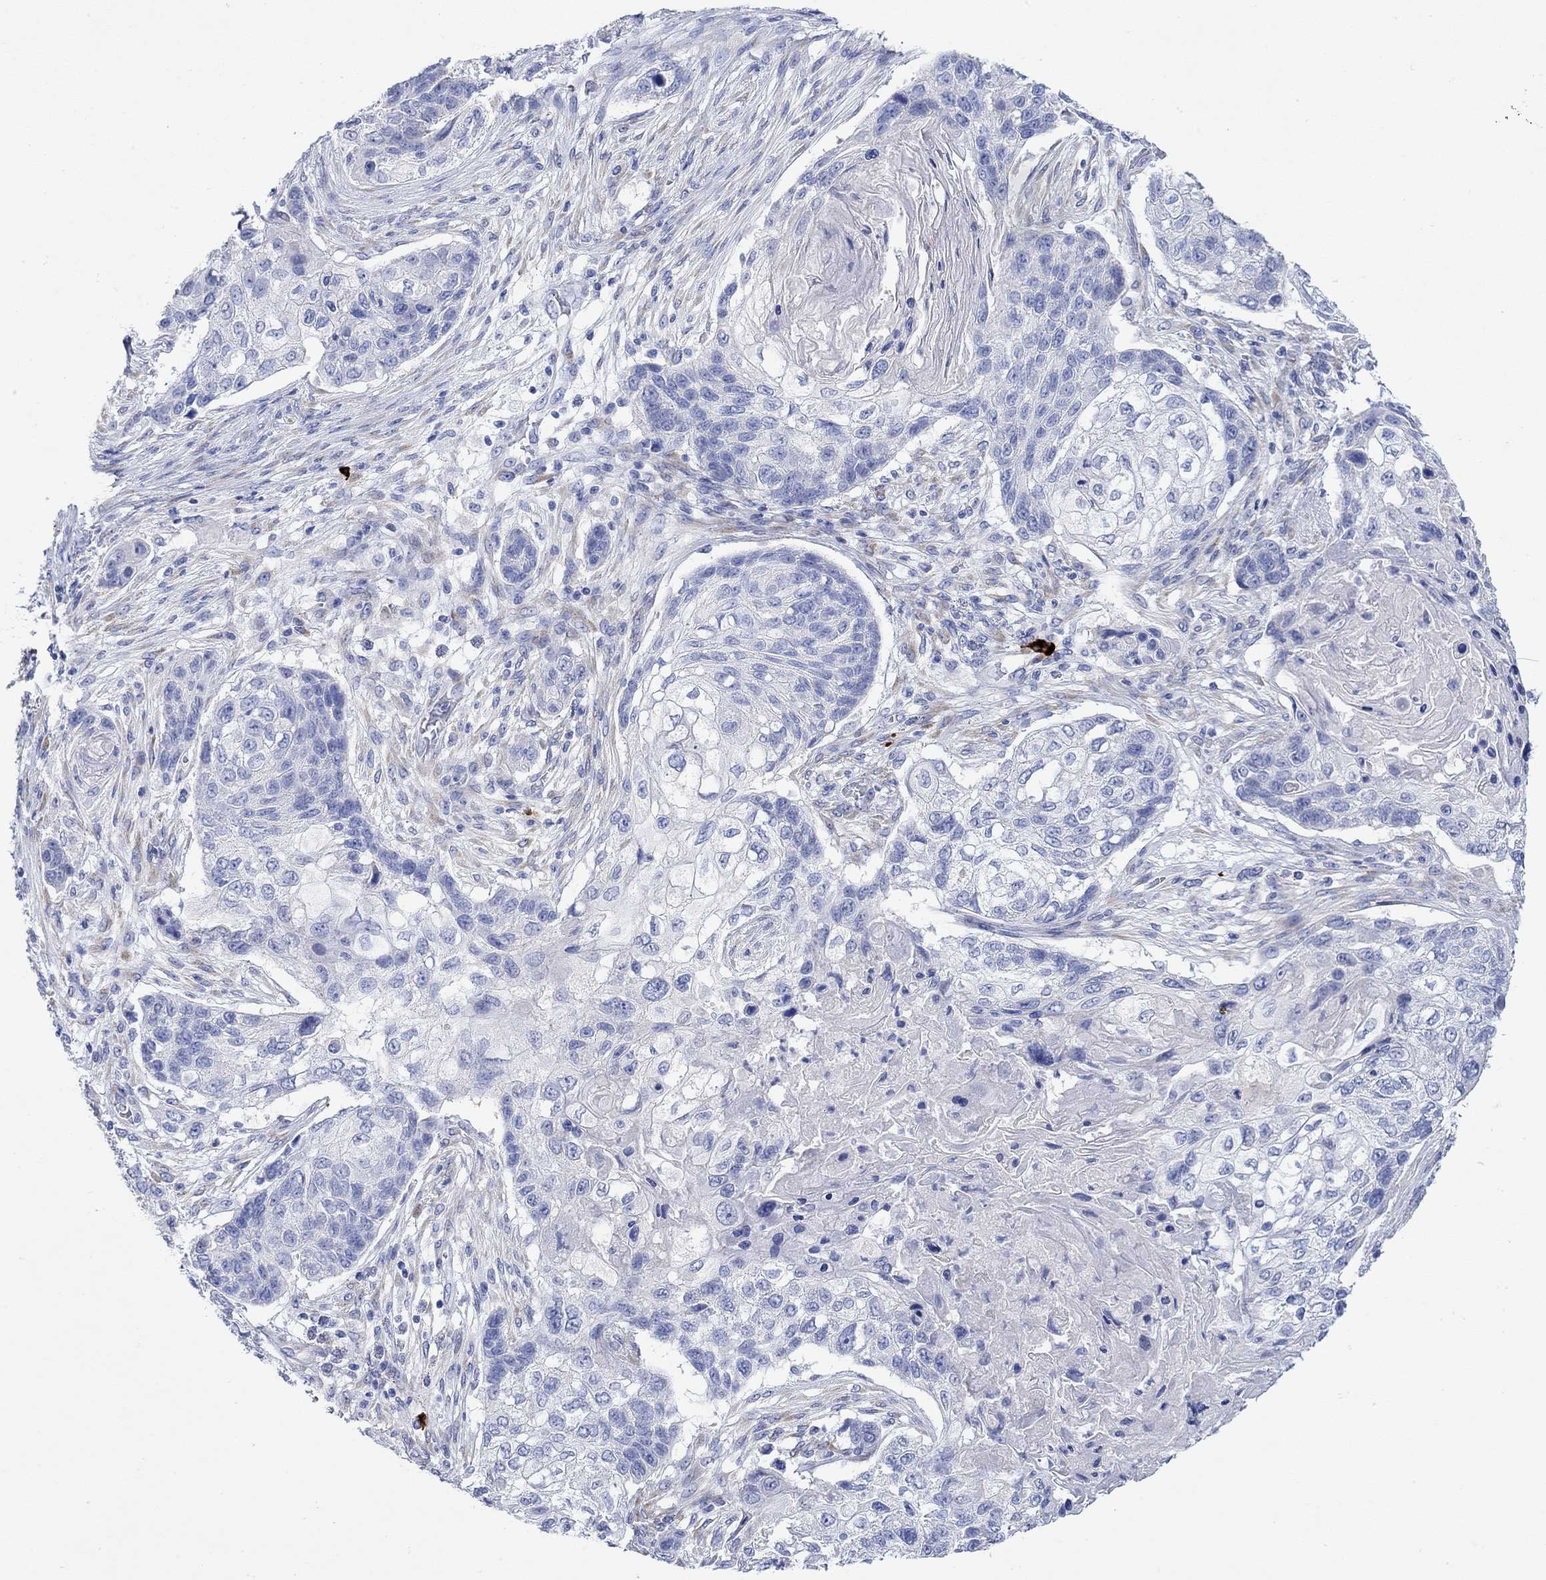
{"staining": {"intensity": "negative", "quantity": "none", "location": "none"}, "tissue": "lung cancer", "cell_type": "Tumor cells", "image_type": "cancer", "snomed": [{"axis": "morphology", "description": "Normal tissue, NOS"}, {"axis": "morphology", "description": "Squamous cell carcinoma, NOS"}, {"axis": "topography", "description": "Bronchus"}, {"axis": "topography", "description": "Lung"}], "caption": "Immunohistochemistry (IHC) of human lung squamous cell carcinoma demonstrates no positivity in tumor cells.", "gene": "P2RY6", "patient": {"sex": "male", "age": 69}}